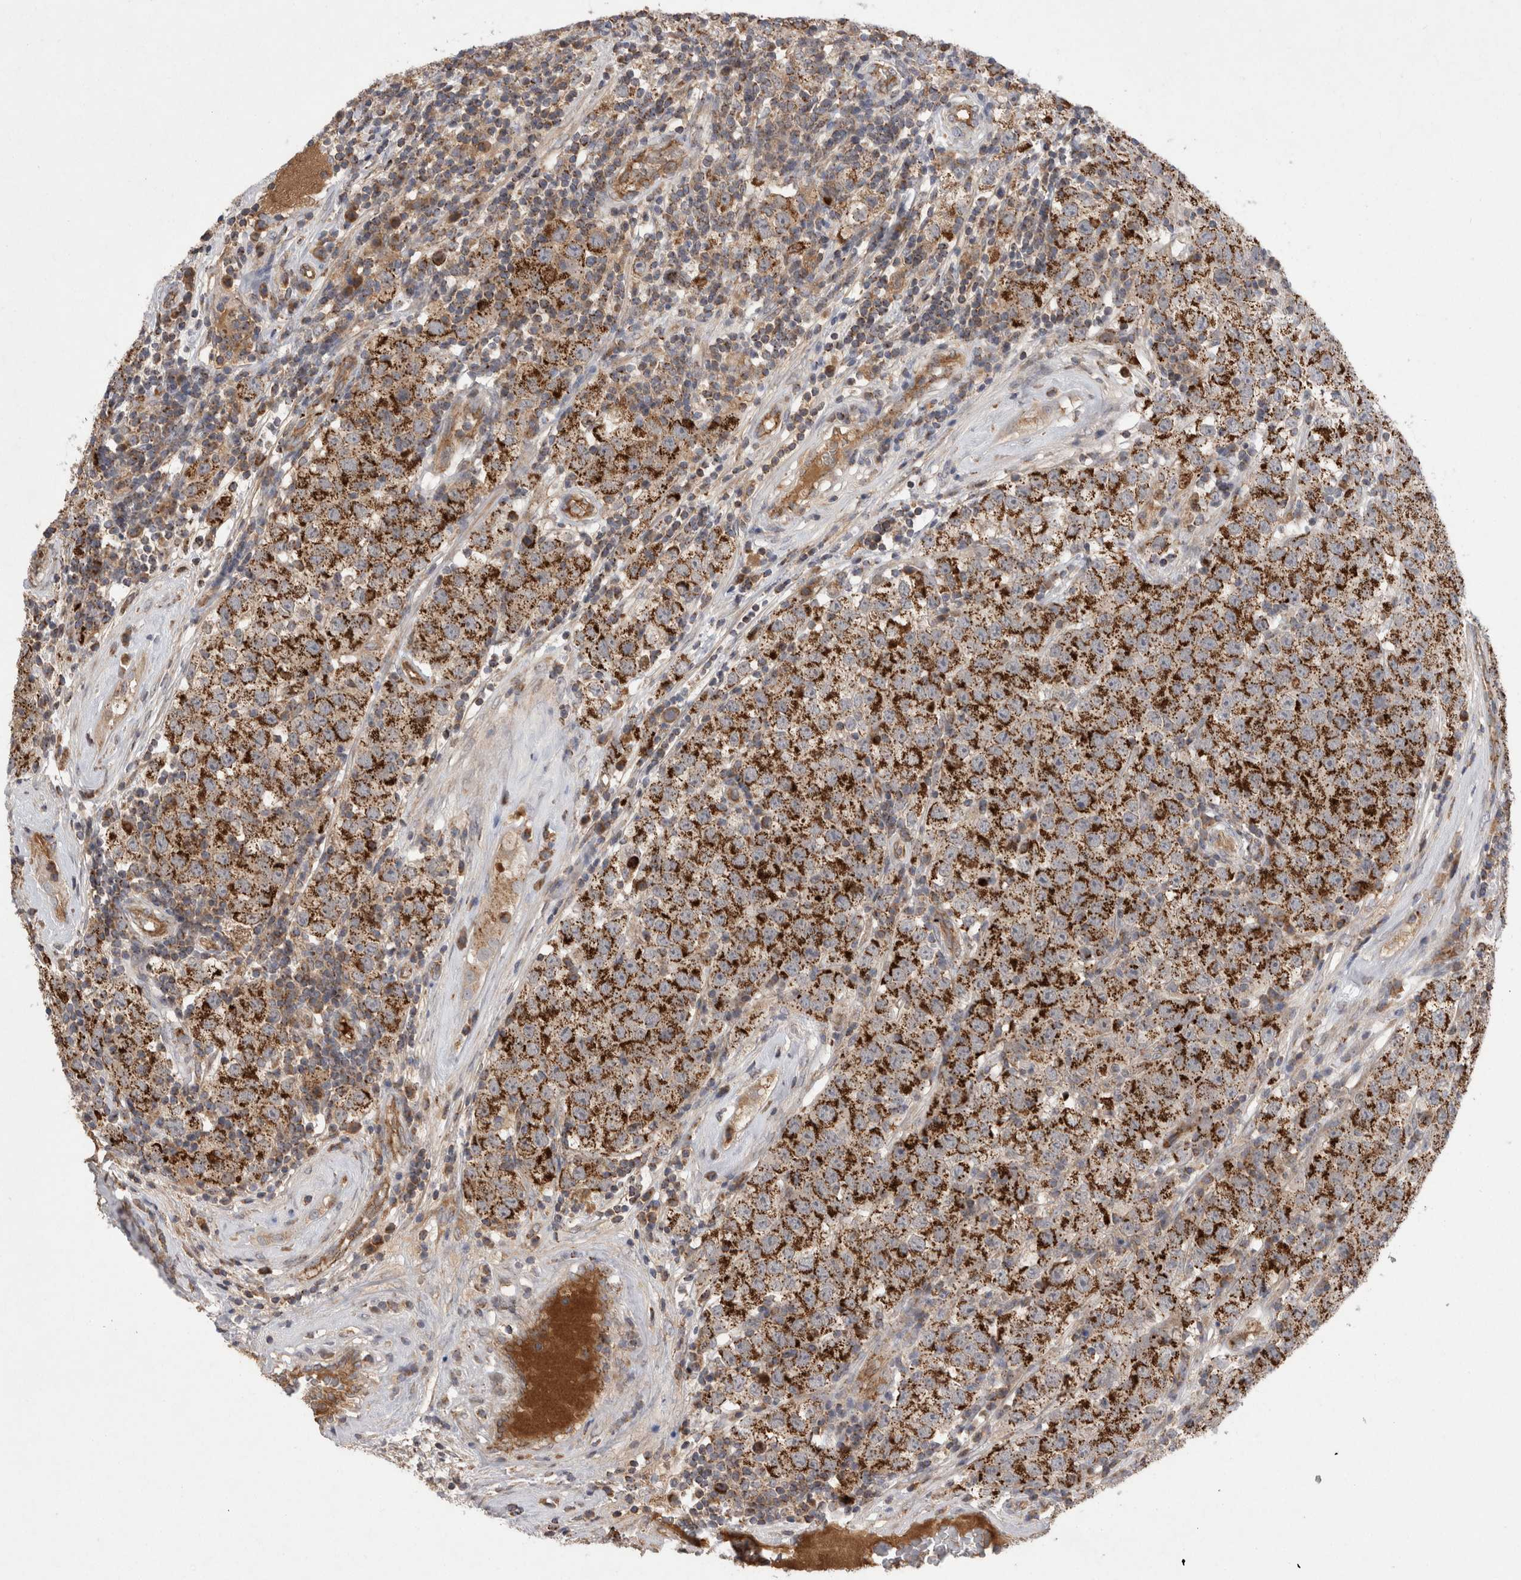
{"staining": {"intensity": "strong", "quantity": ">75%", "location": "cytoplasmic/membranous"}, "tissue": "testis cancer", "cell_type": "Tumor cells", "image_type": "cancer", "snomed": [{"axis": "morphology", "description": "Seminoma, NOS"}, {"axis": "morphology", "description": "Carcinoma, Embryonal, NOS"}, {"axis": "topography", "description": "Testis"}], "caption": "Testis cancer stained with a brown dye demonstrates strong cytoplasmic/membranous positive positivity in approximately >75% of tumor cells.", "gene": "DARS2", "patient": {"sex": "male", "age": 28}}